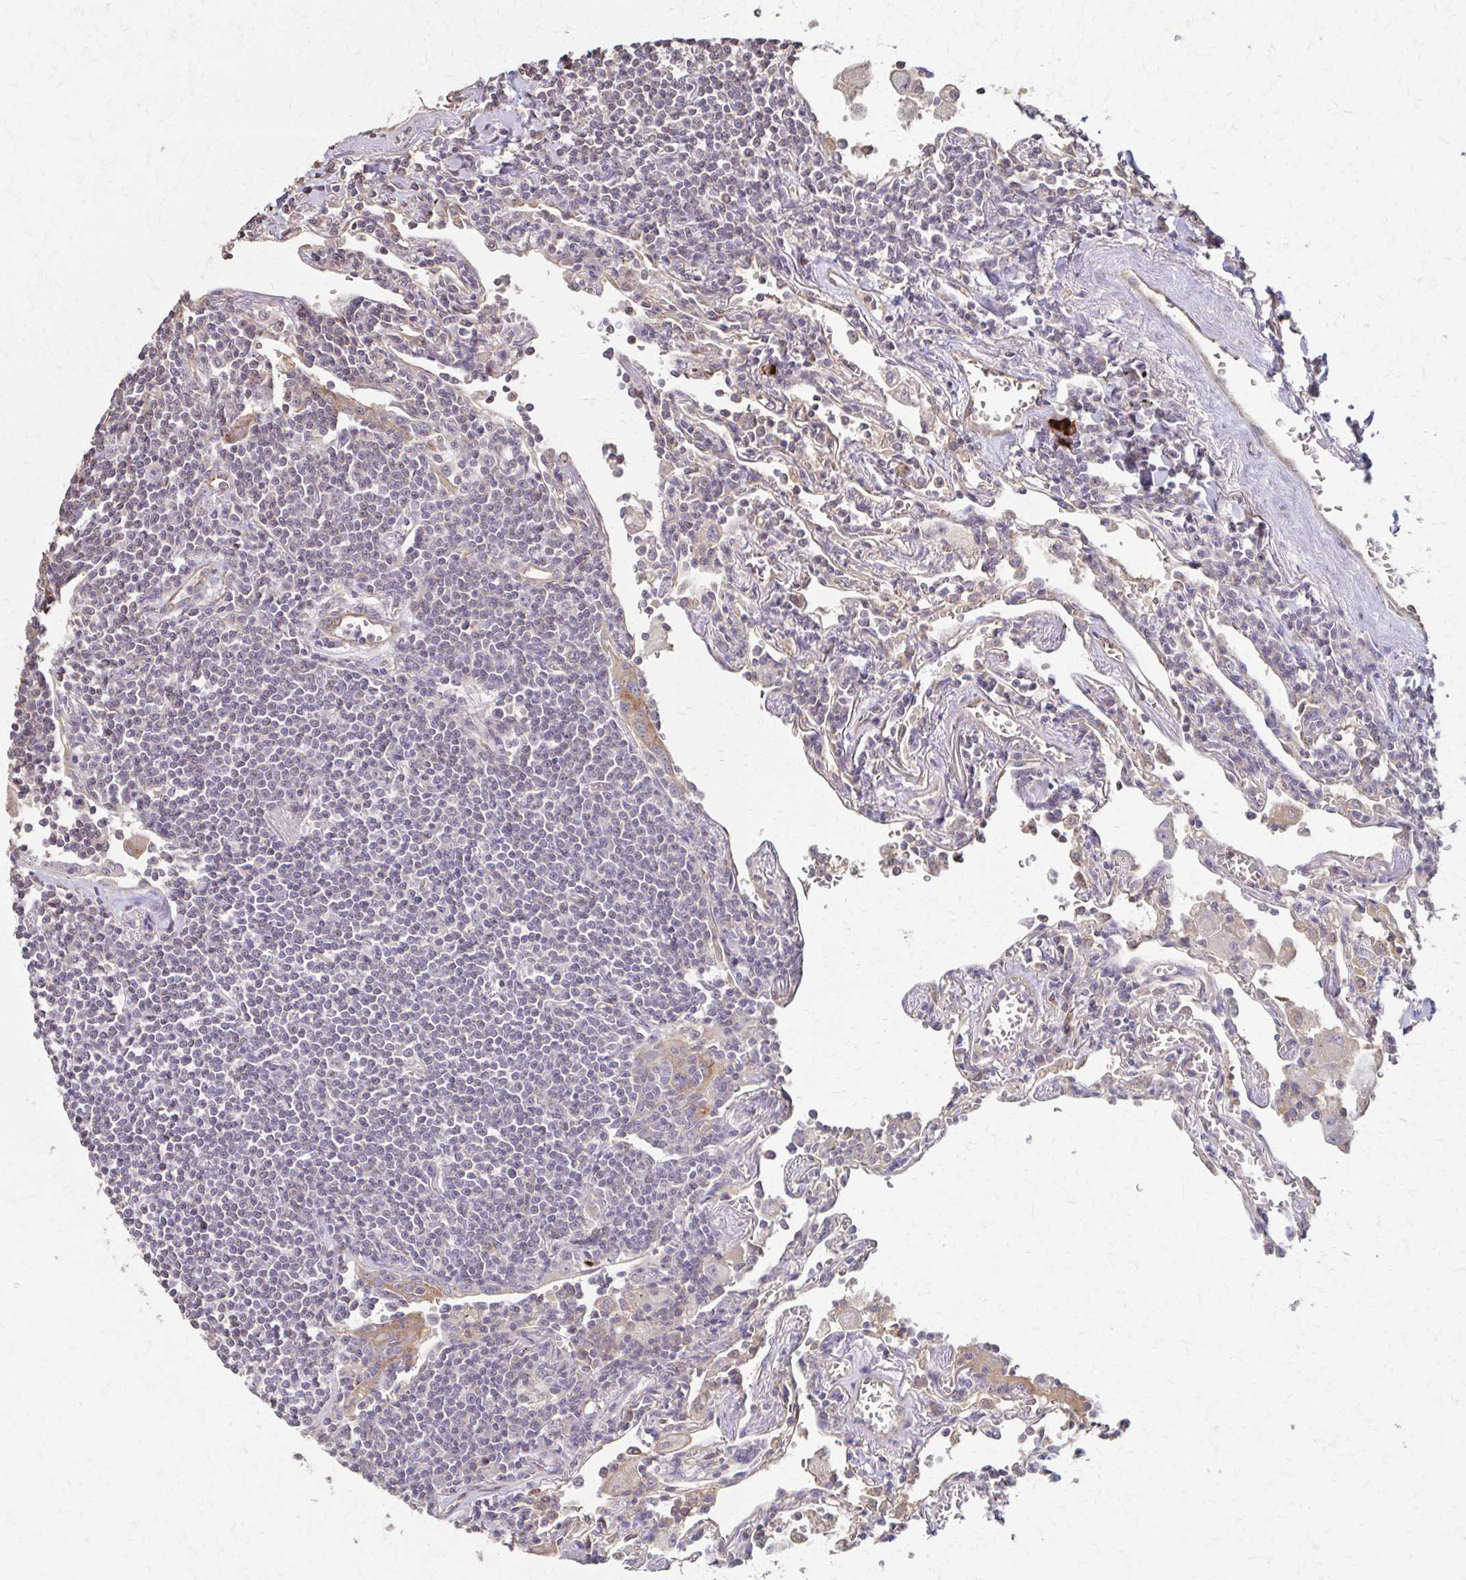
{"staining": {"intensity": "negative", "quantity": "none", "location": "none"}, "tissue": "lymphoma", "cell_type": "Tumor cells", "image_type": "cancer", "snomed": [{"axis": "morphology", "description": "Malignant lymphoma, non-Hodgkin's type, Low grade"}, {"axis": "topography", "description": "Lung"}], "caption": "This histopathology image is of malignant lymphoma, non-Hodgkin's type (low-grade) stained with immunohistochemistry (IHC) to label a protein in brown with the nuclei are counter-stained blue. There is no positivity in tumor cells.", "gene": "IL18BP", "patient": {"sex": "female", "age": 71}}